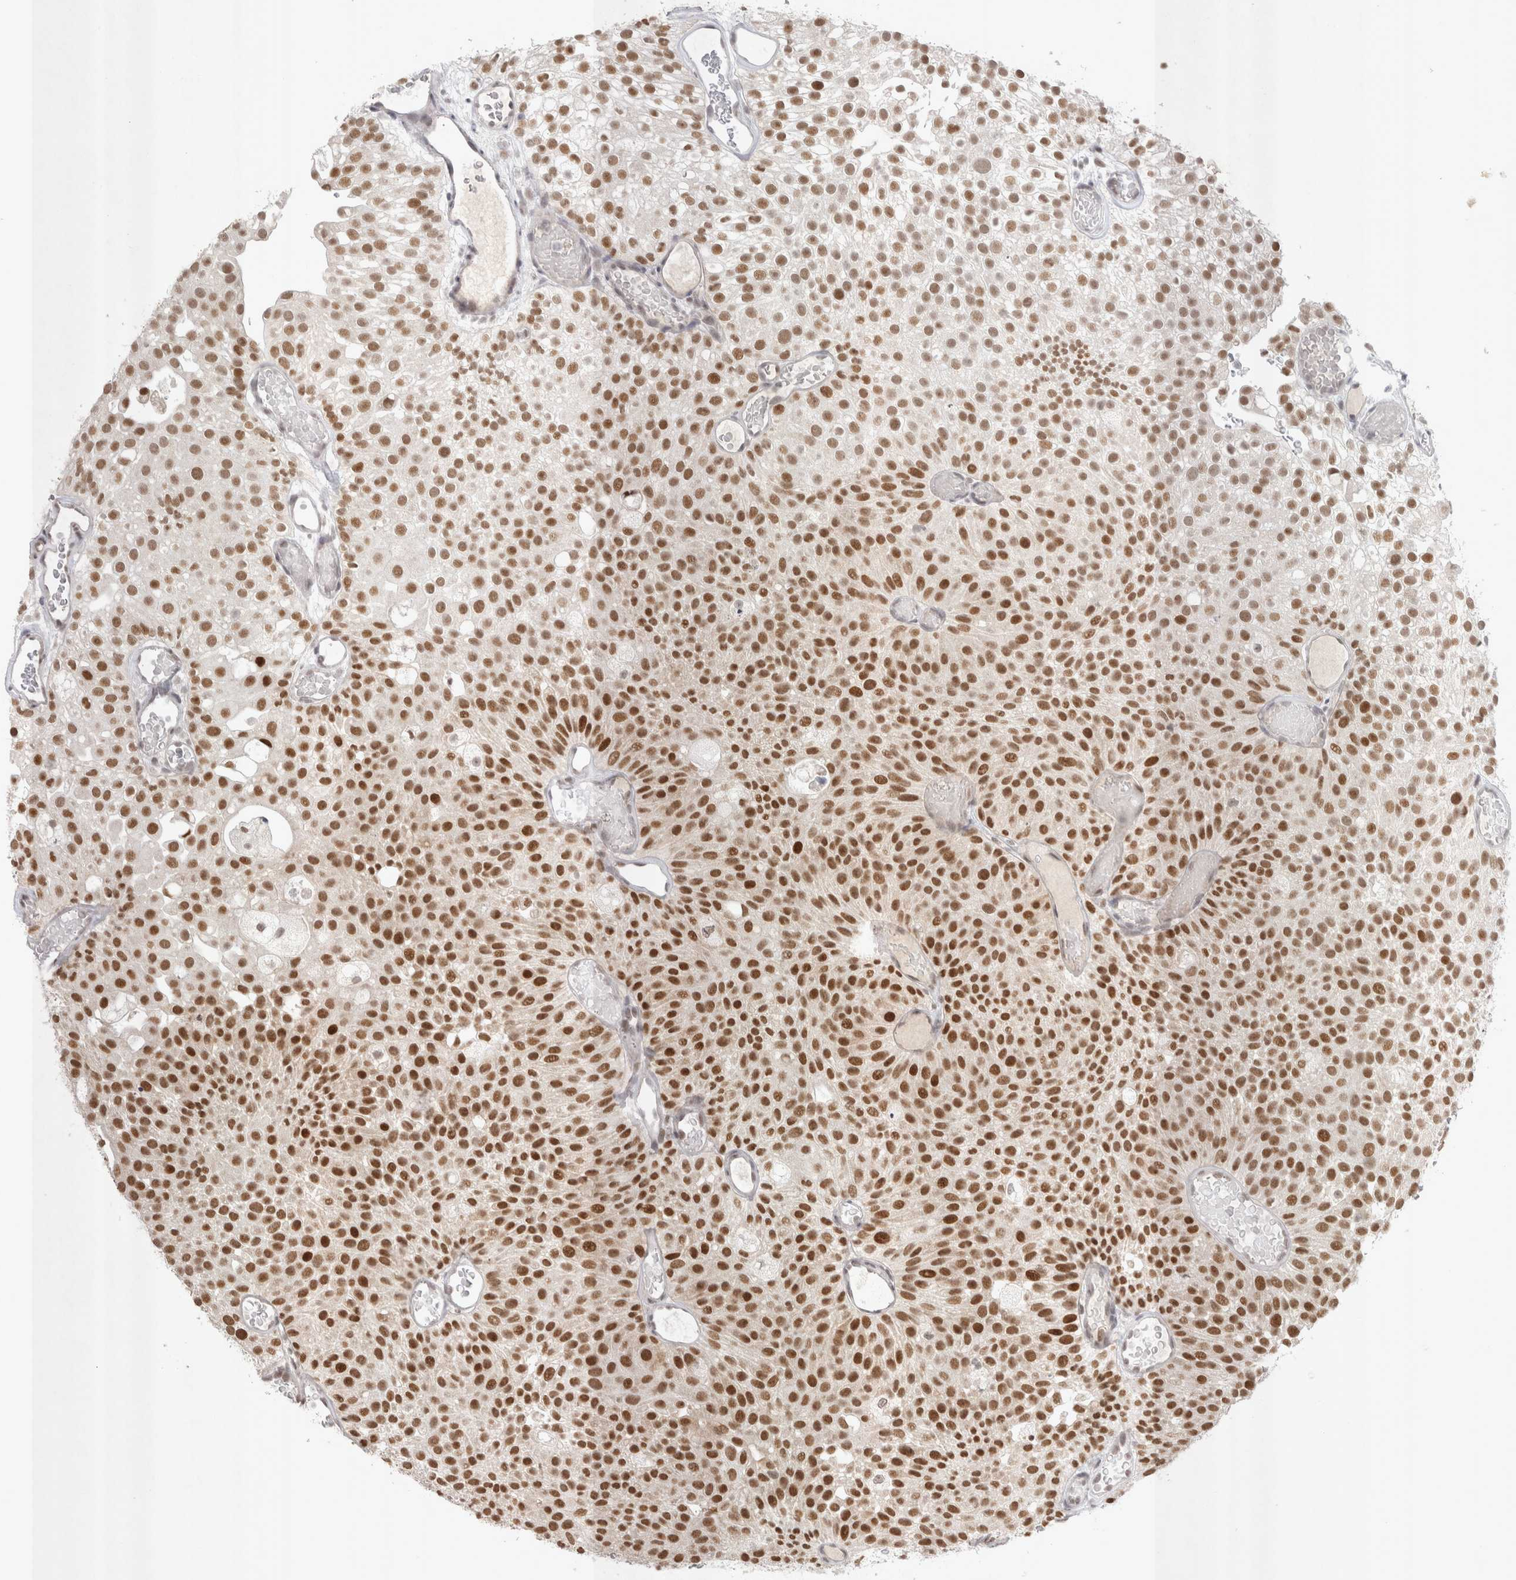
{"staining": {"intensity": "strong", "quantity": ">75%", "location": "nuclear"}, "tissue": "urothelial cancer", "cell_type": "Tumor cells", "image_type": "cancer", "snomed": [{"axis": "morphology", "description": "Urothelial carcinoma, Low grade"}, {"axis": "topography", "description": "Urinary bladder"}], "caption": "Protein positivity by immunohistochemistry demonstrates strong nuclear positivity in approximately >75% of tumor cells in urothelial cancer.", "gene": "RECQL4", "patient": {"sex": "male", "age": 78}}